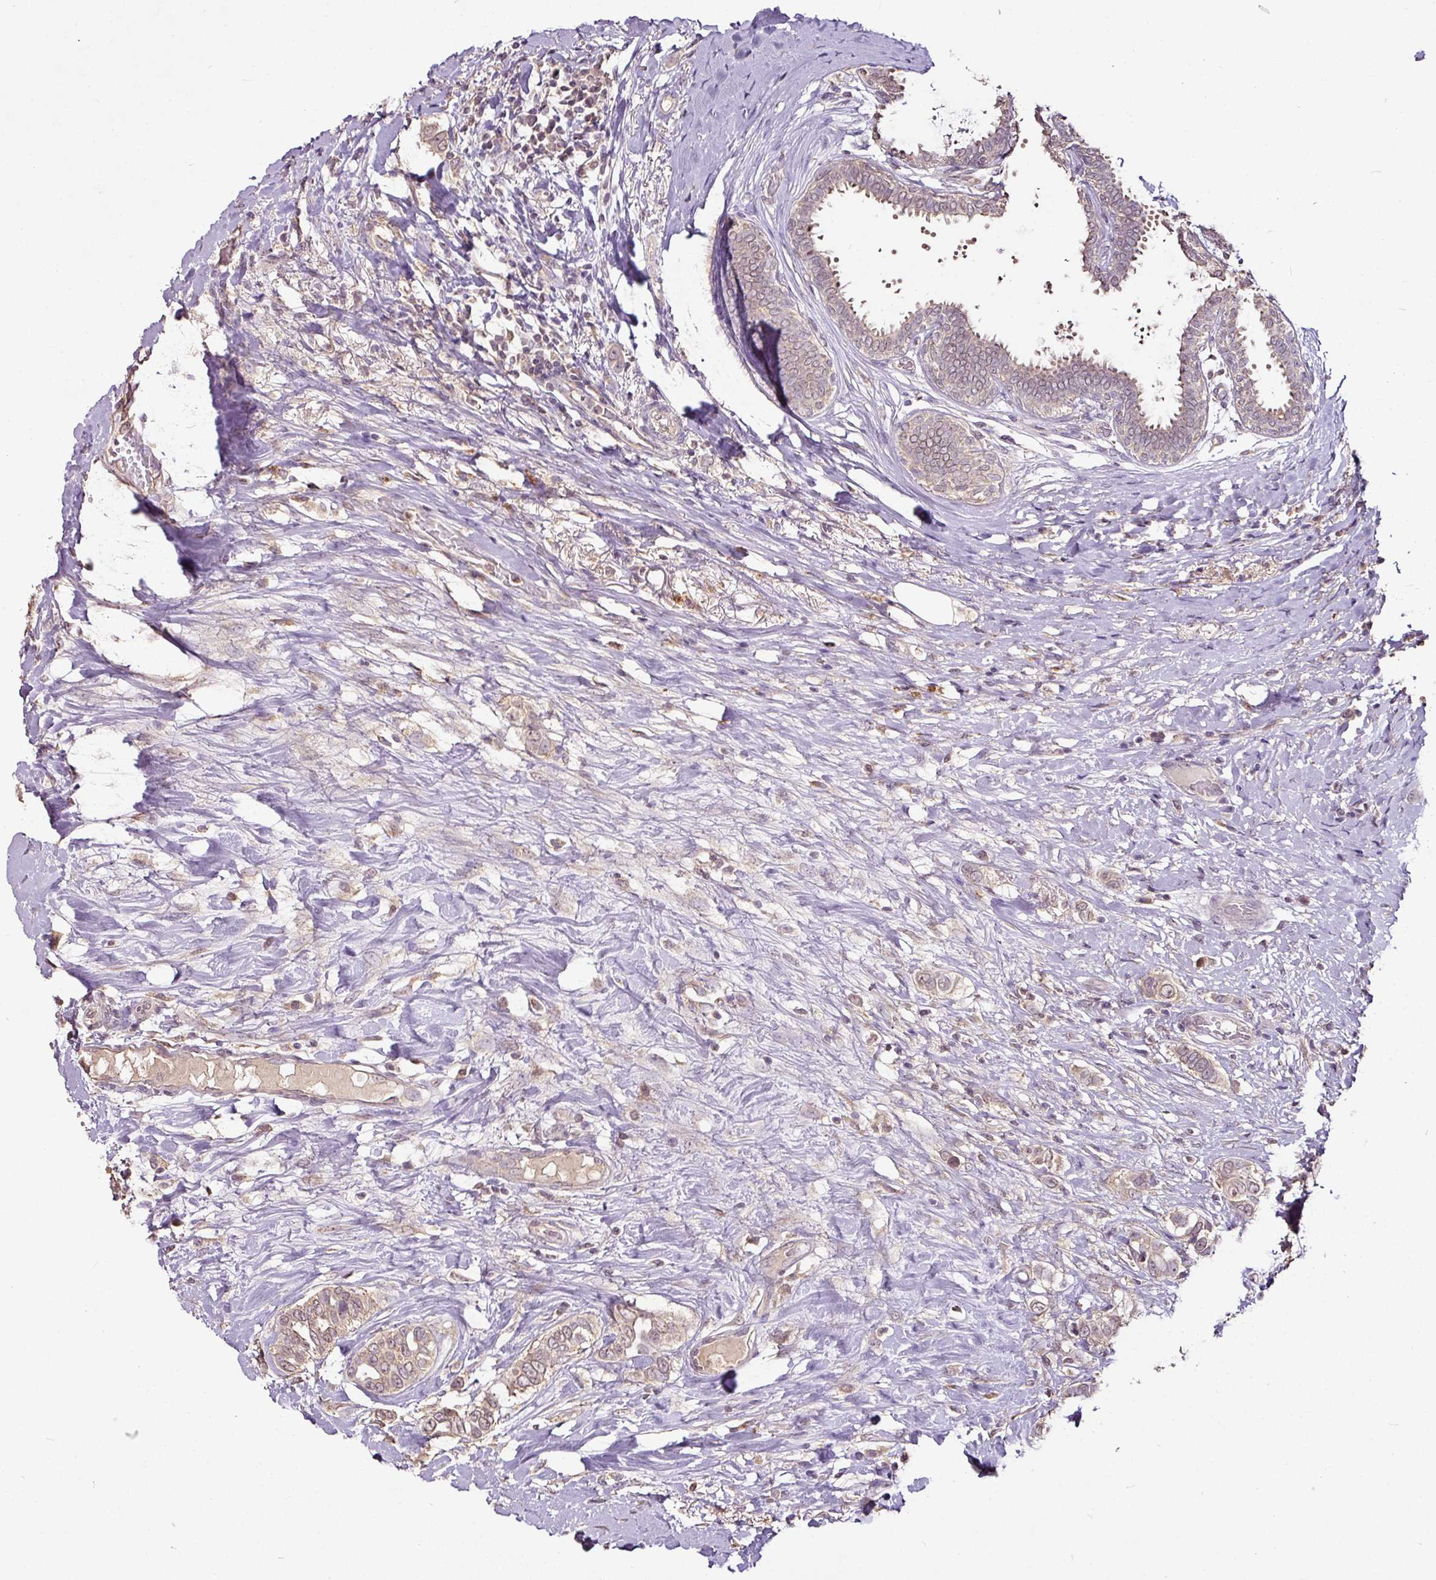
{"staining": {"intensity": "weak", "quantity": "<25%", "location": "cytoplasmic/membranous"}, "tissue": "breast cancer", "cell_type": "Tumor cells", "image_type": "cancer", "snomed": [{"axis": "morphology", "description": "Lobular carcinoma"}, {"axis": "topography", "description": "Breast"}], "caption": "Protein analysis of breast lobular carcinoma demonstrates no significant positivity in tumor cells. Nuclei are stained in blue.", "gene": "RPL38", "patient": {"sex": "female", "age": 51}}